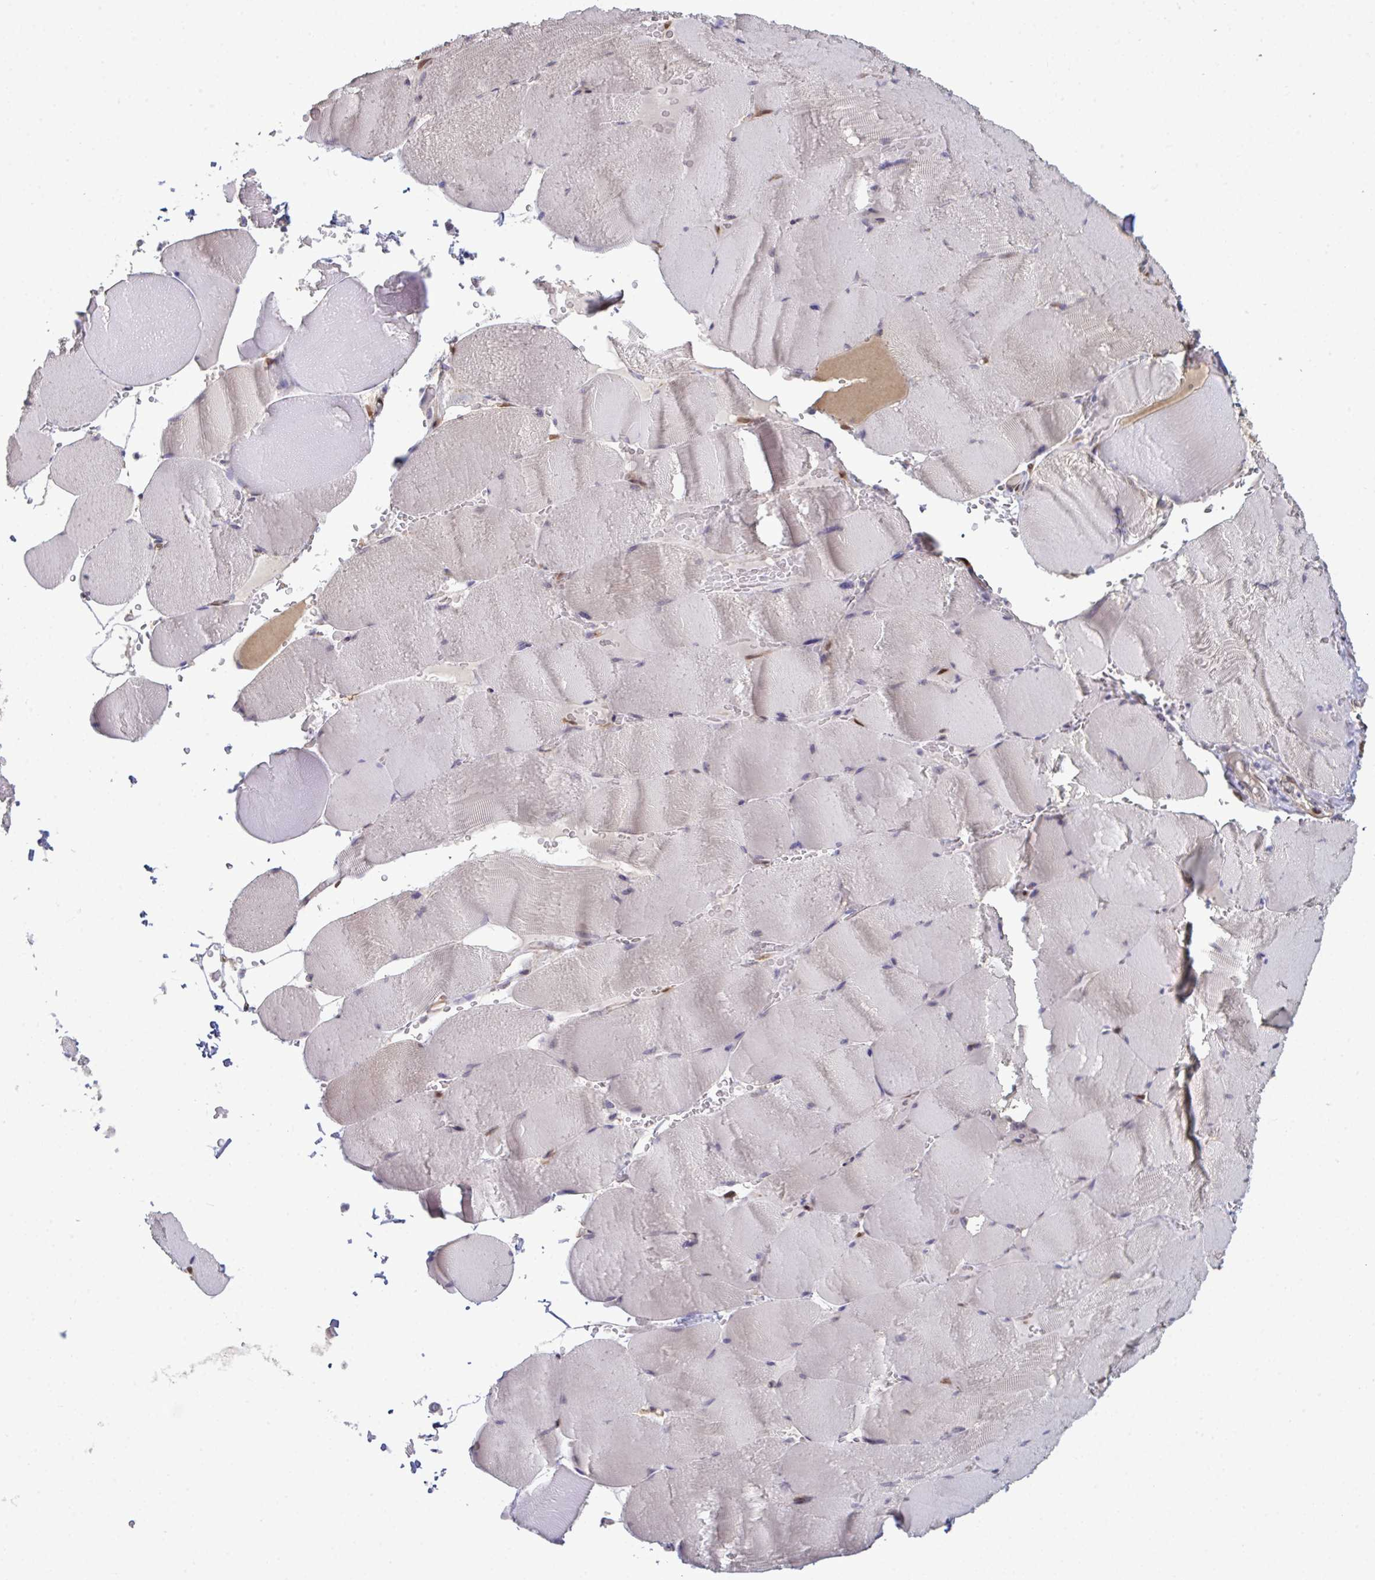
{"staining": {"intensity": "moderate", "quantity": "<25%", "location": "nuclear"}, "tissue": "skeletal muscle", "cell_type": "Myocytes", "image_type": "normal", "snomed": [{"axis": "morphology", "description": "Normal tissue, NOS"}, {"axis": "topography", "description": "Skeletal muscle"}, {"axis": "topography", "description": "Head-Neck"}], "caption": "Immunohistochemical staining of benign human skeletal muscle exhibits moderate nuclear protein staining in approximately <25% of myocytes. (DAB (3,3'-diaminobenzidine) = brown stain, brightfield microscopy at high magnification).", "gene": "SETD7", "patient": {"sex": "male", "age": 66}}